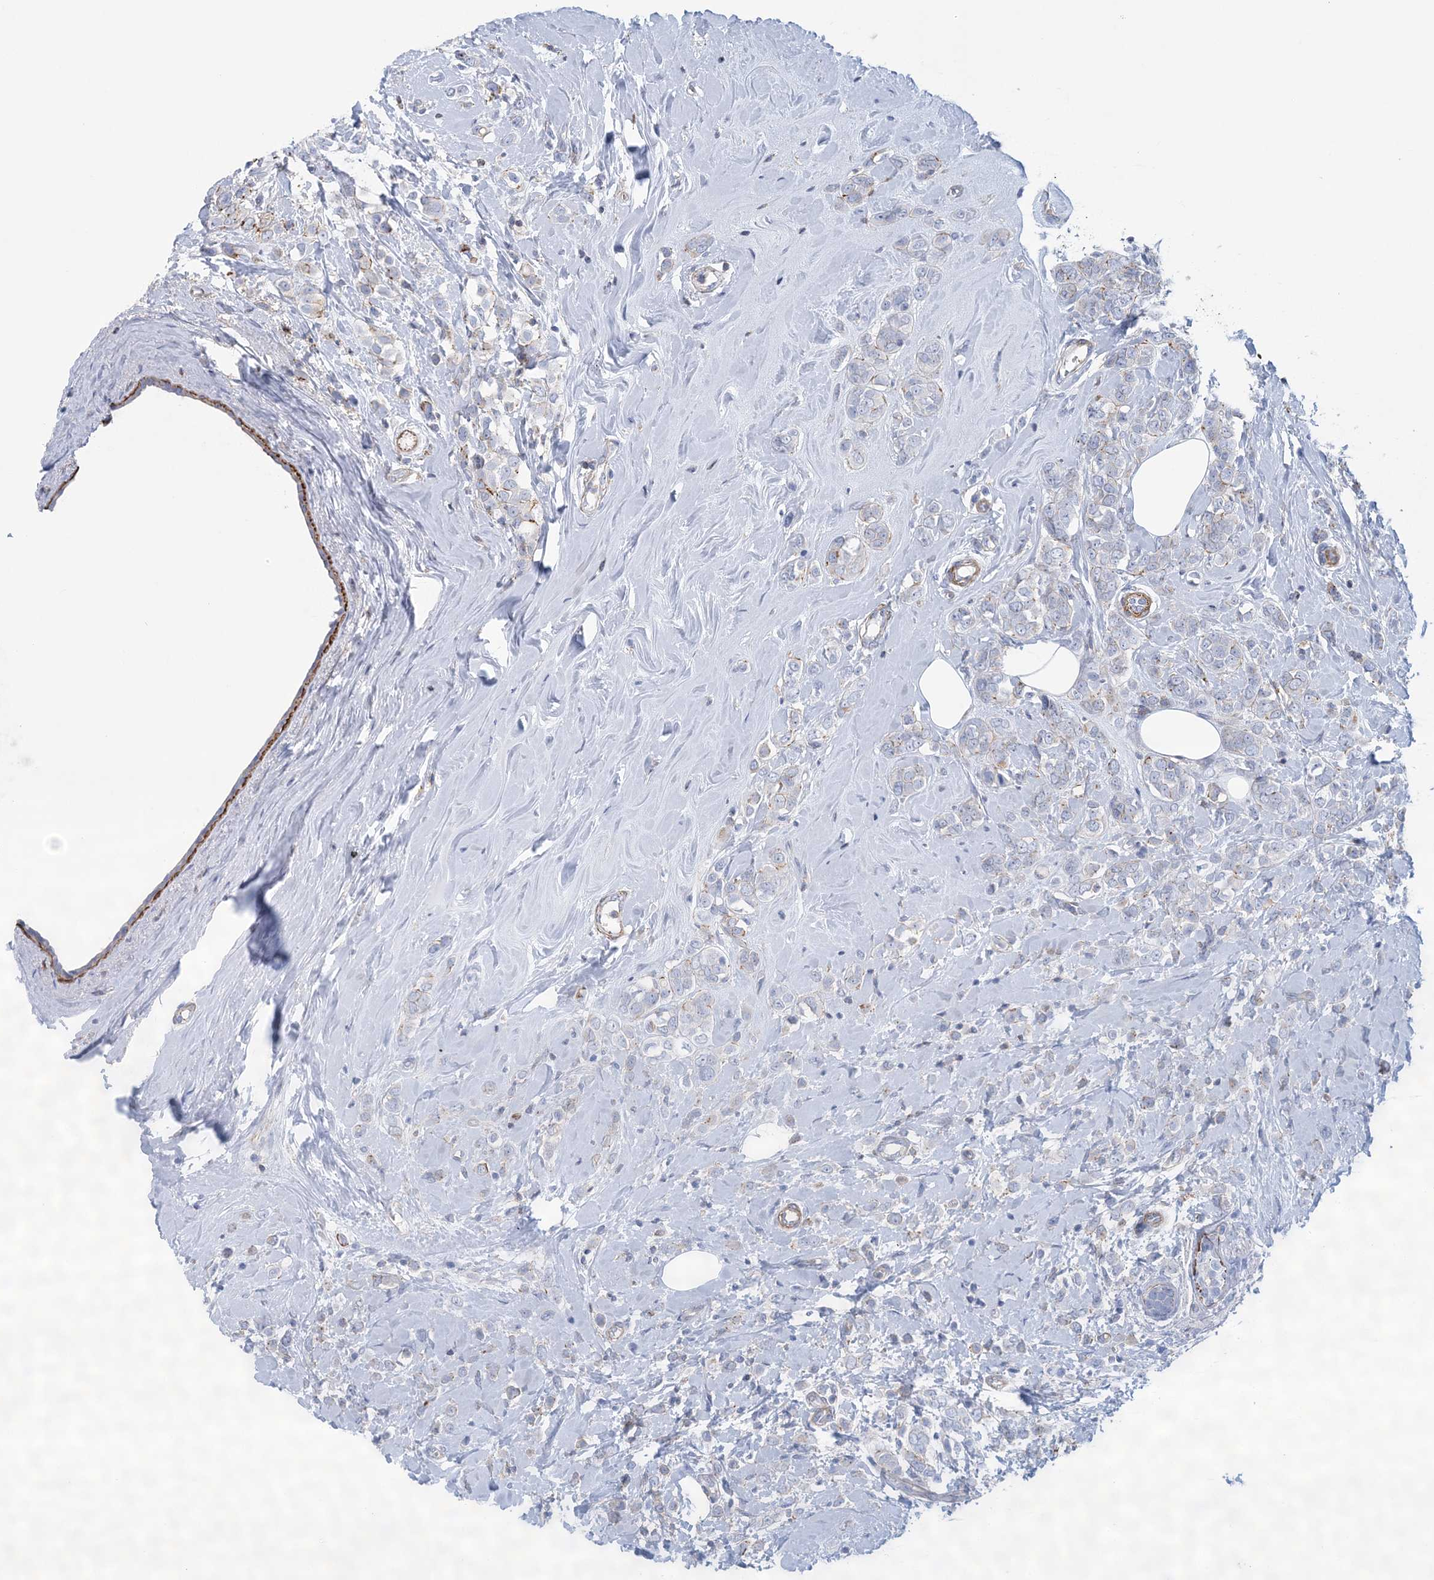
{"staining": {"intensity": "negative", "quantity": "none", "location": "none"}, "tissue": "breast cancer", "cell_type": "Tumor cells", "image_type": "cancer", "snomed": [{"axis": "morphology", "description": "Lobular carcinoma"}, {"axis": "topography", "description": "Breast"}], "caption": "Tumor cells are negative for brown protein staining in lobular carcinoma (breast). (Brightfield microscopy of DAB immunohistochemistry (IHC) at high magnification).", "gene": "C11orf21", "patient": {"sex": "female", "age": 47}}